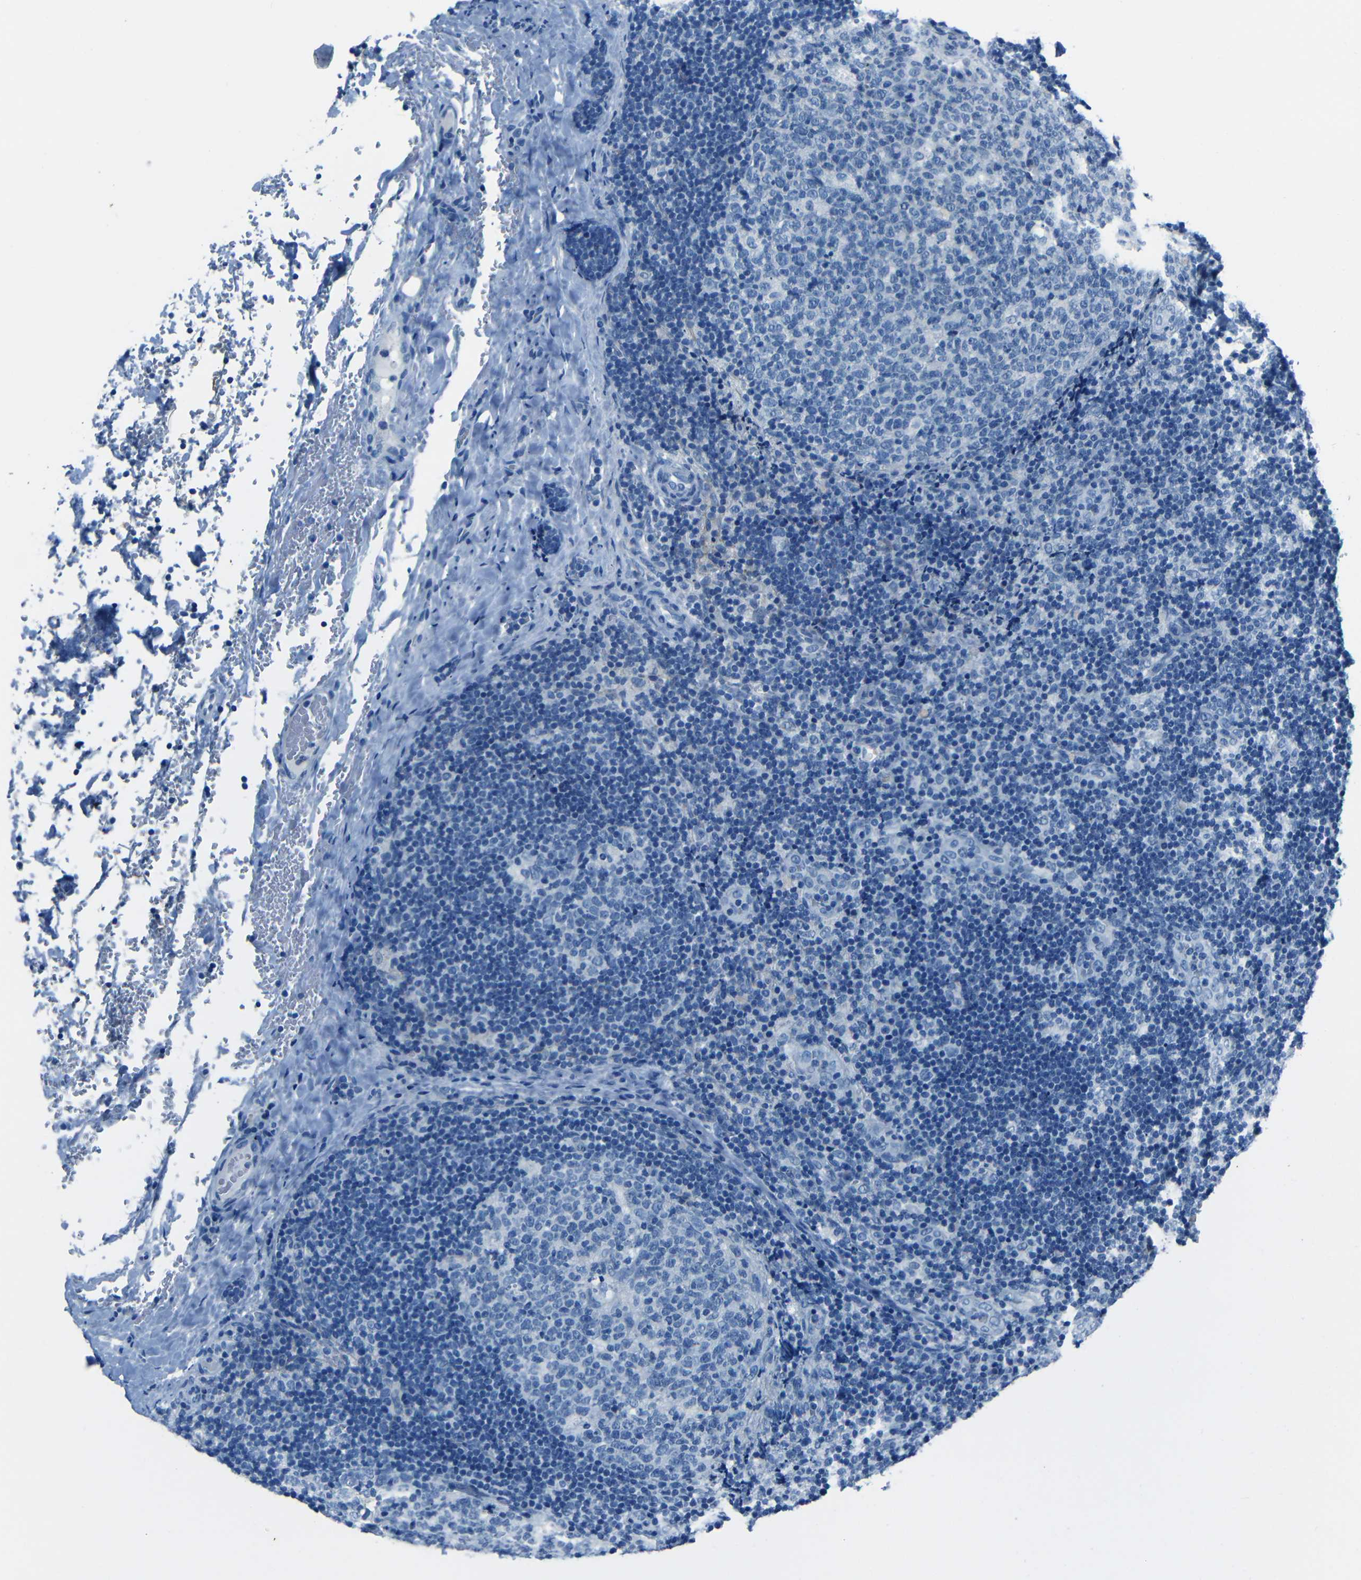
{"staining": {"intensity": "negative", "quantity": "none", "location": "none"}, "tissue": "lymph node", "cell_type": "Germinal center cells", "image_type": "normal", "snomed": [{"axis": "morphology", "description": "Normal tissue, NOS"}, {"axis": "topography", "description": "Lymph node"}], "caption": "A high-resolution histopathology image shows immunohistochemistry (IHC) staining of normal lymph node, which shows no significant staining in germinal center cells. Brightfield microscopy of IHC stained with DAB (3,3'-diaminobenzidine) (brown) and hematoxylin (blue), captured at high magnification.", "gene": "FBN2", "patient": {"sex": "female", "age": 14}}